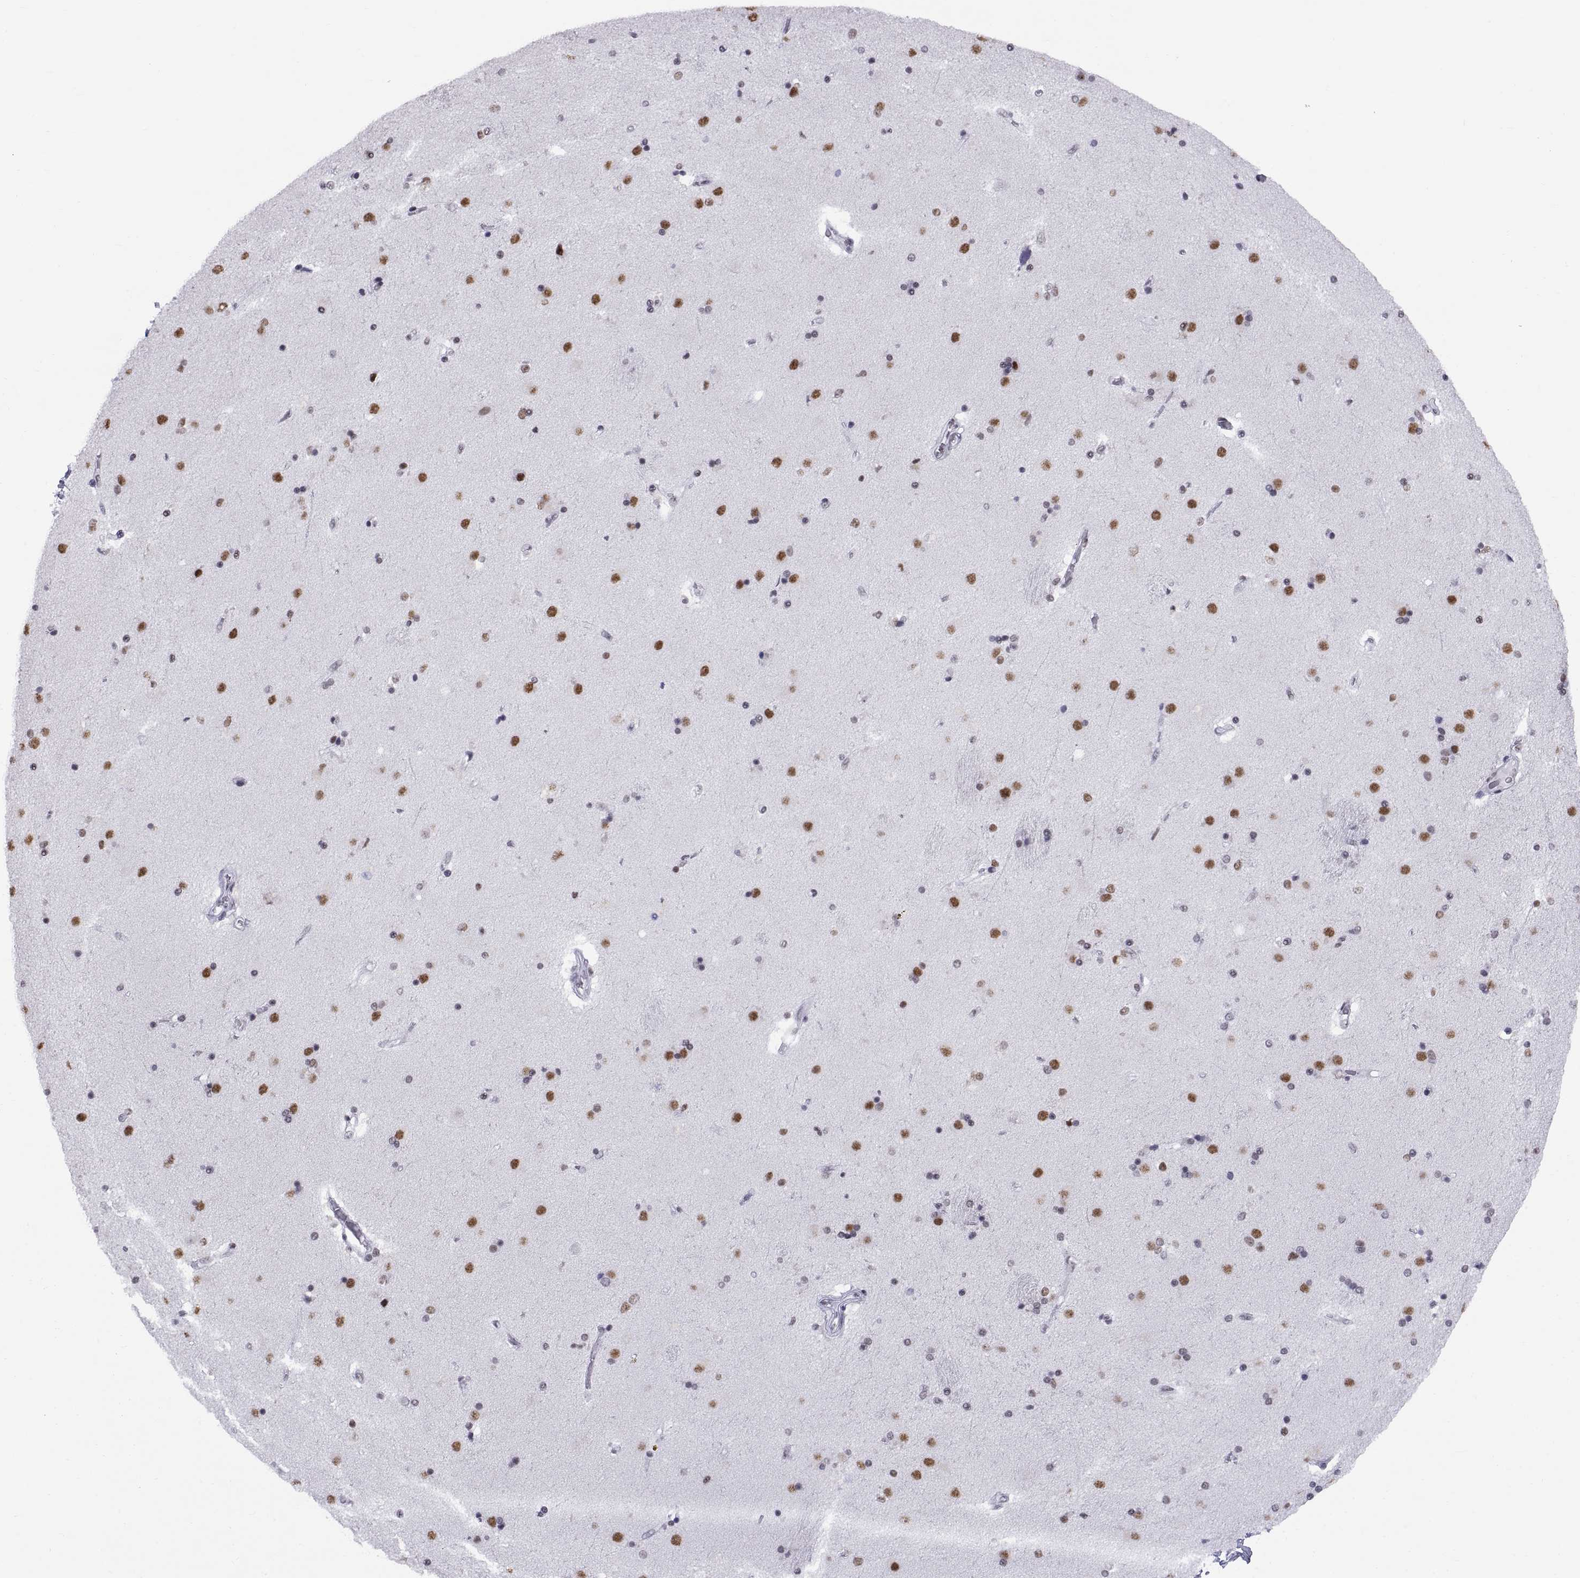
{"staining": {"intensity": "strong", "quantity": "<25%", "location": "nuclear"}, "tissue": "caudate", "cell_type": "Glial cells", "image_type": "normal", "snomed": [{"axis": "morphology", "description": "Normal tissue, NOS"}, {"axis": "topography", "description": "Lateral ventricle wall"}], "caption": "The photomicrograph demonstrates staining of benign caudate, revealing strong nuclear protein staining (brown color) within glial cells.", "gene": "NEUROD6", "patient": {"sex": "male", "age": 54}}